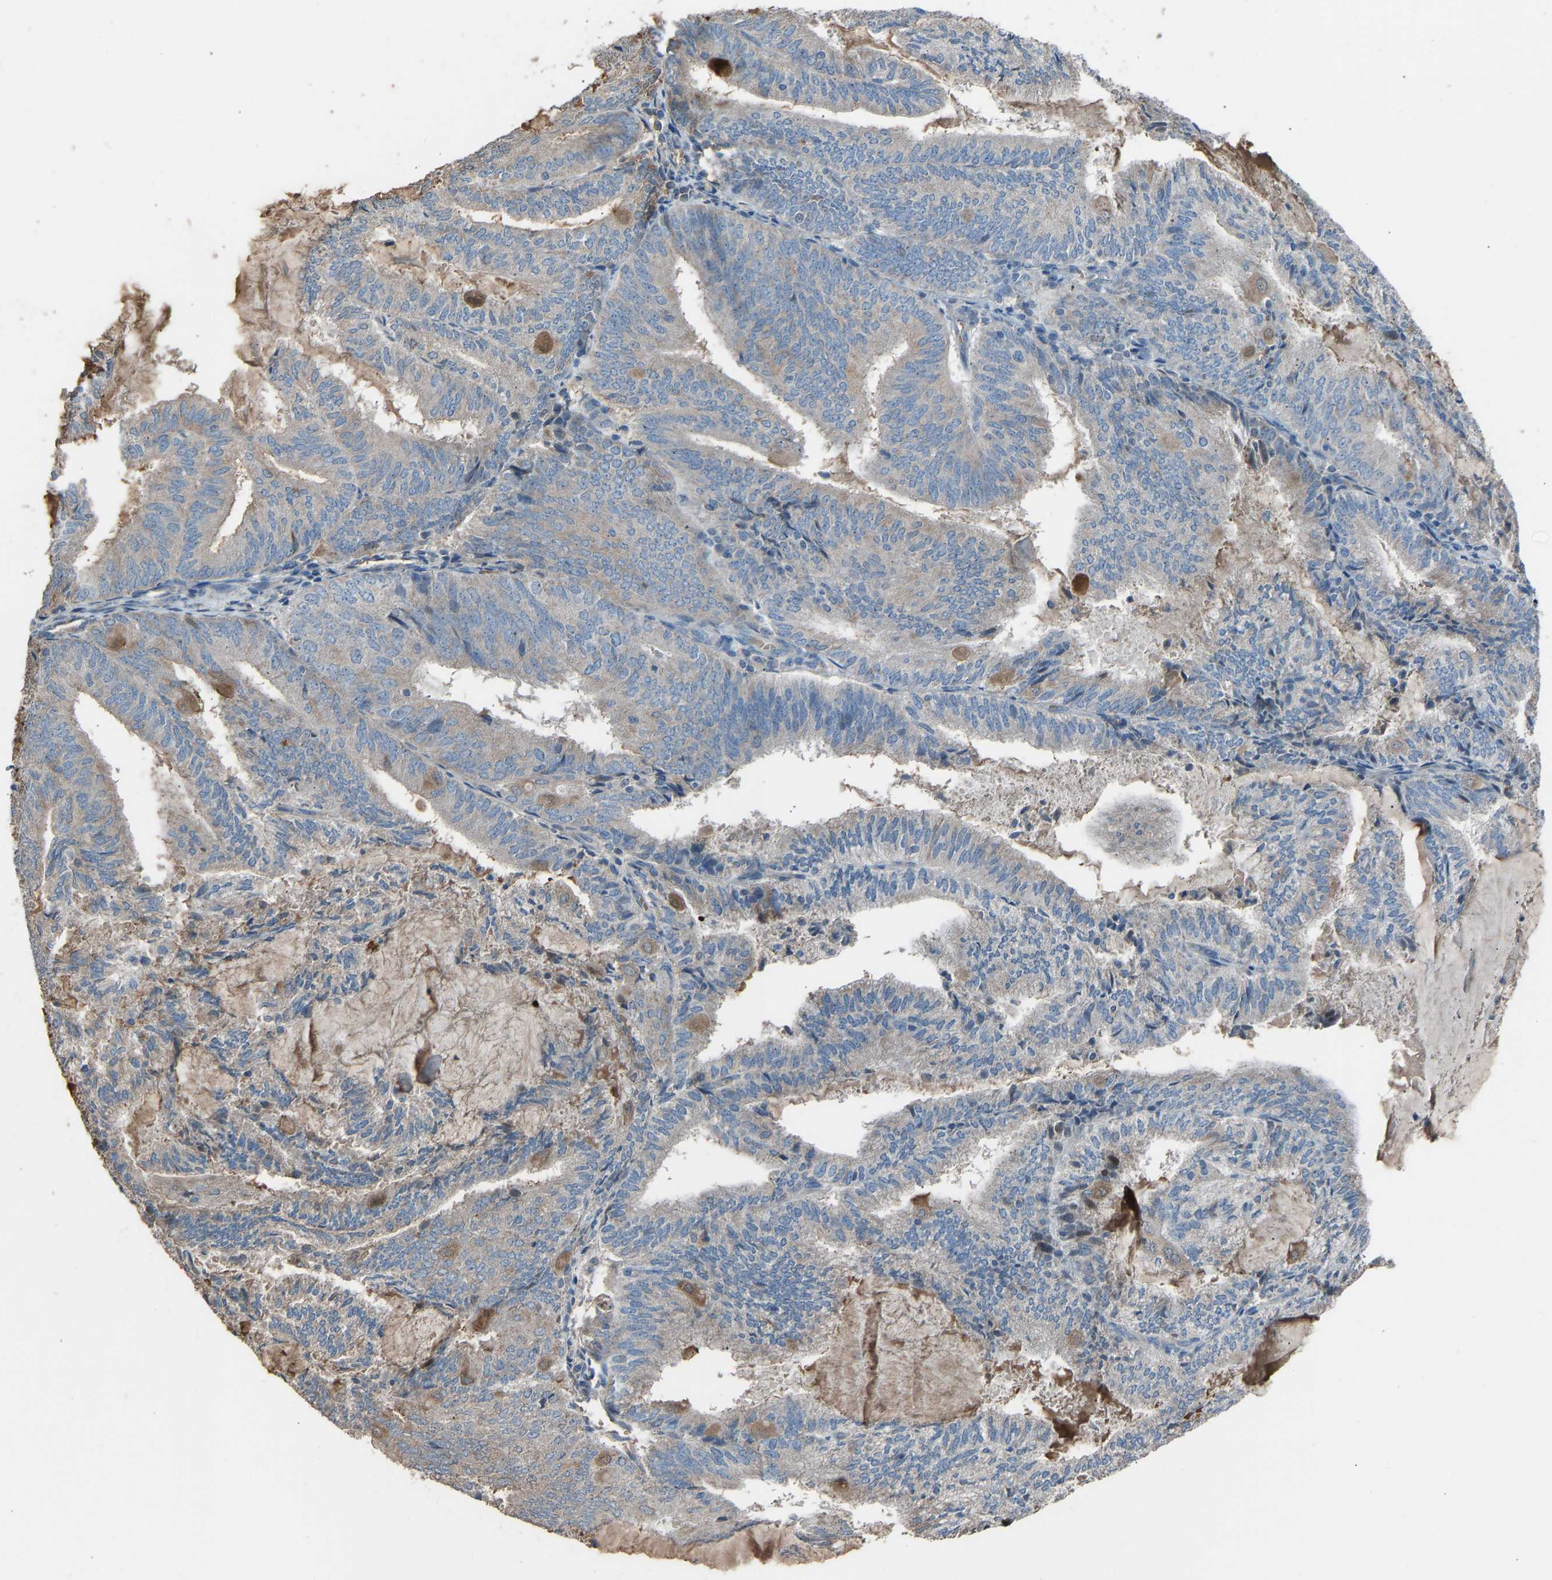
{"staining": {"intensity": "negative", "quantity": "none", "location": "none"}, "tissue": "endometrial cancer", "cell_type": "Tumor cells", "image_type": "cancer", "snomed": [{"axis": "morphology", "description": "Adenocarcinoma, NOS"}, {"axis": "topography", "description": "Endometrium"}], "caption": "High magnification brightfield microscopy of endometrial cancer stained with DAB (brown) and counterstained with hematoxylin (blue): tumor cells show no significant staining.", "gene": "TGFBR3", "patient": {"sex": "female", "age": 81}}